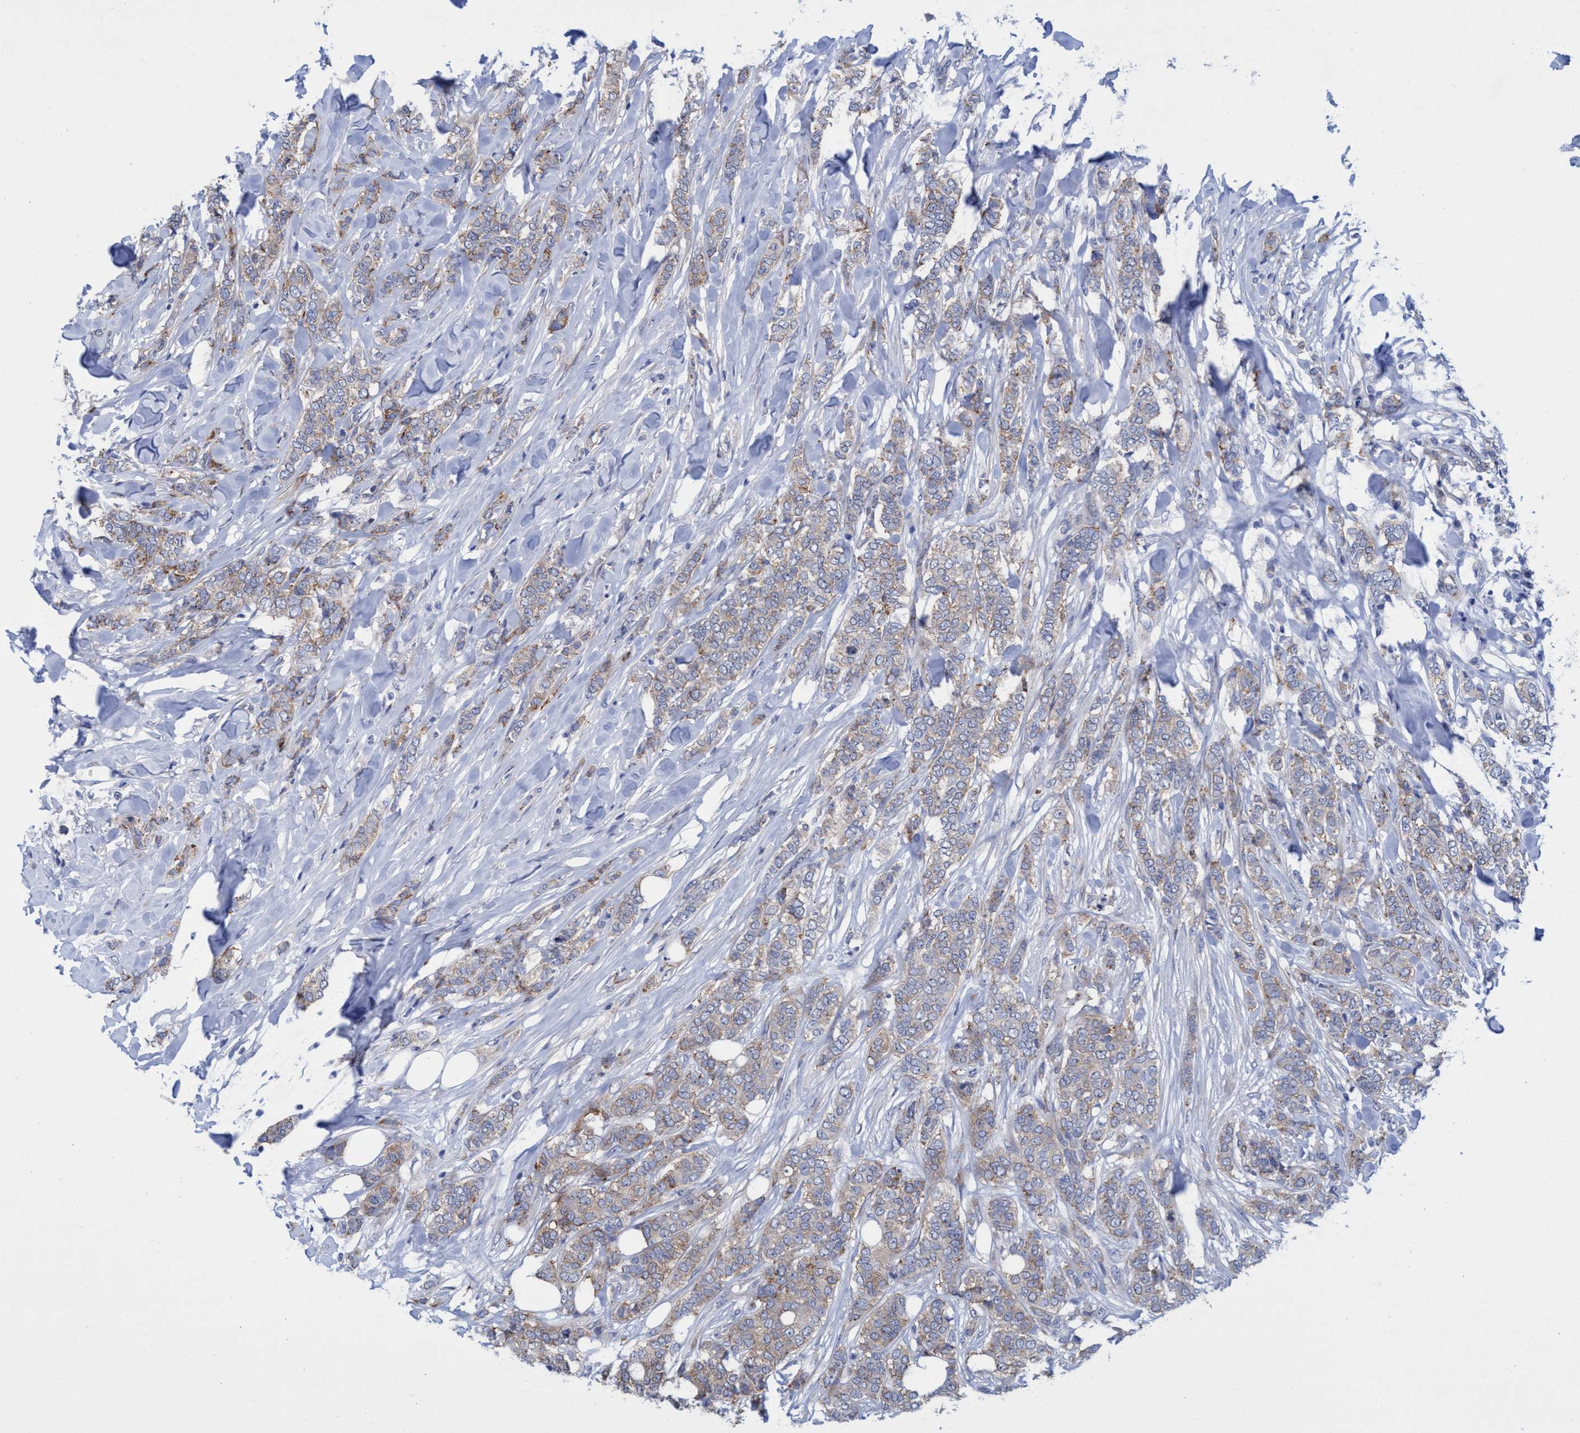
{"staining": {"intensity": "weak", "quantity": ">75%", "location": "cytoplasmic/membranous"}, "tissue": "breast cancer", "cell_type": "Tumor cells", "image_type": "cancer", "snomed": [{"axis": "morphology", "description": "Lobular carcinoma"}, {"axis": "topography", "description": "Skin"}, {"axis": "topography", "description": "Breast"}], "caption": "High-power microscopy captured an immunohistochemistry image of breast cancer (lobular carcinoma), revealing weak cytoplasmic/membranous expression in approximately >75% of tumor cells. The staining was performed using DAB (3,3'-diaminobenzidine), with brown indicating positive protein expression. Nuclei are stained blue with hematoxylin.", "gene": "R3HCC1", "patient": {"sex": "female", "age": 46}}